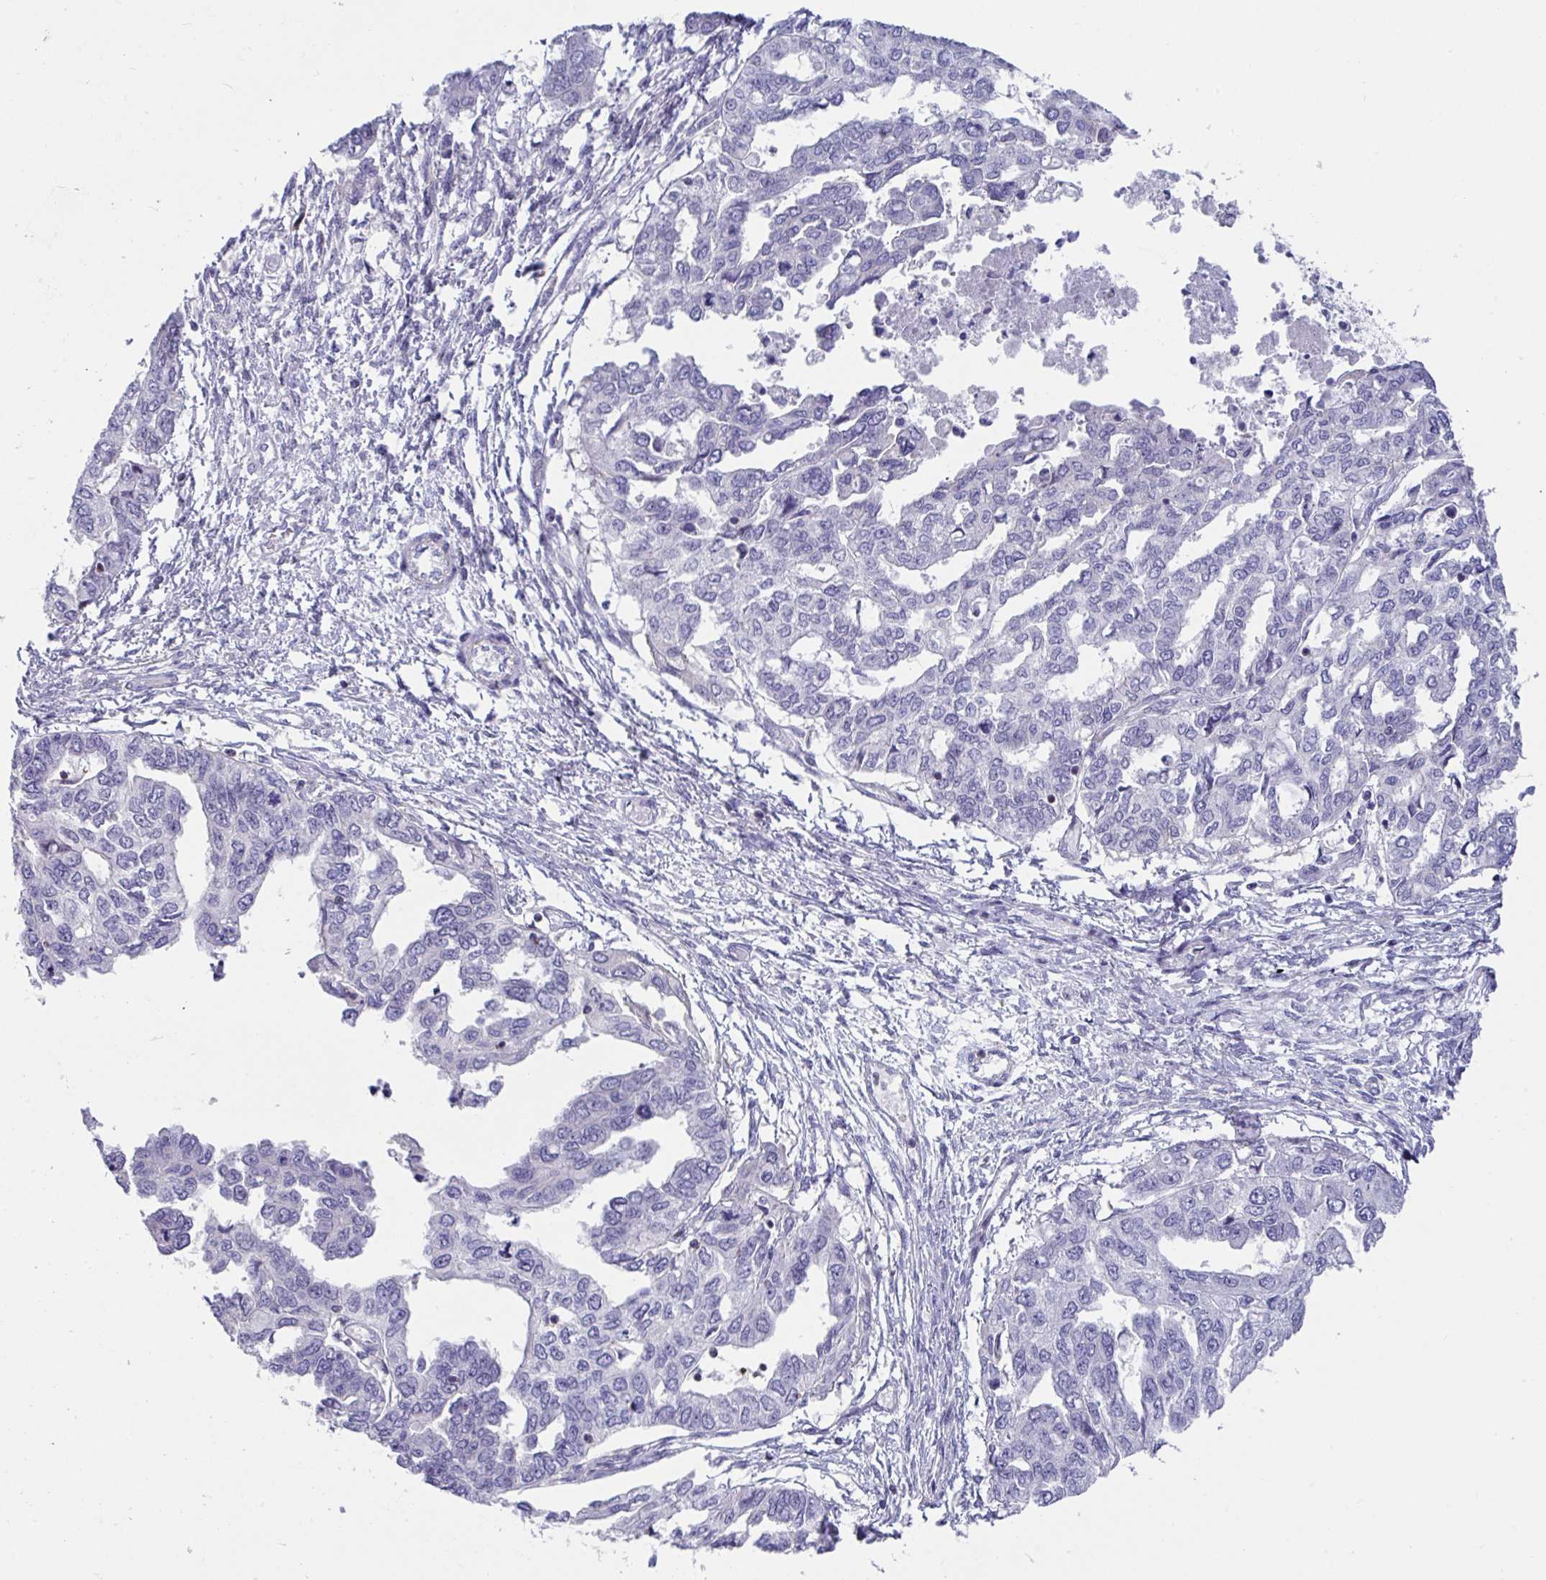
{"staining": {"intensity": "negative", "quantity": "none", "location": "none"}, "tissue": "ovarian cancer", "cell_type": "Tumor cells", "image_type": "cancer", "snomed": [{"axis": "morphology", "description": "Cystadenocarcinoma, serous, NOS"}, {"axis": "topography", "description": "Ovary"}], "caption": "Tumor cells show no significant expression in ovarian cancer (serous cystadenocarcinoma).", "gene": "WDR72", "patient": {"sex": "female", "age": 53}}